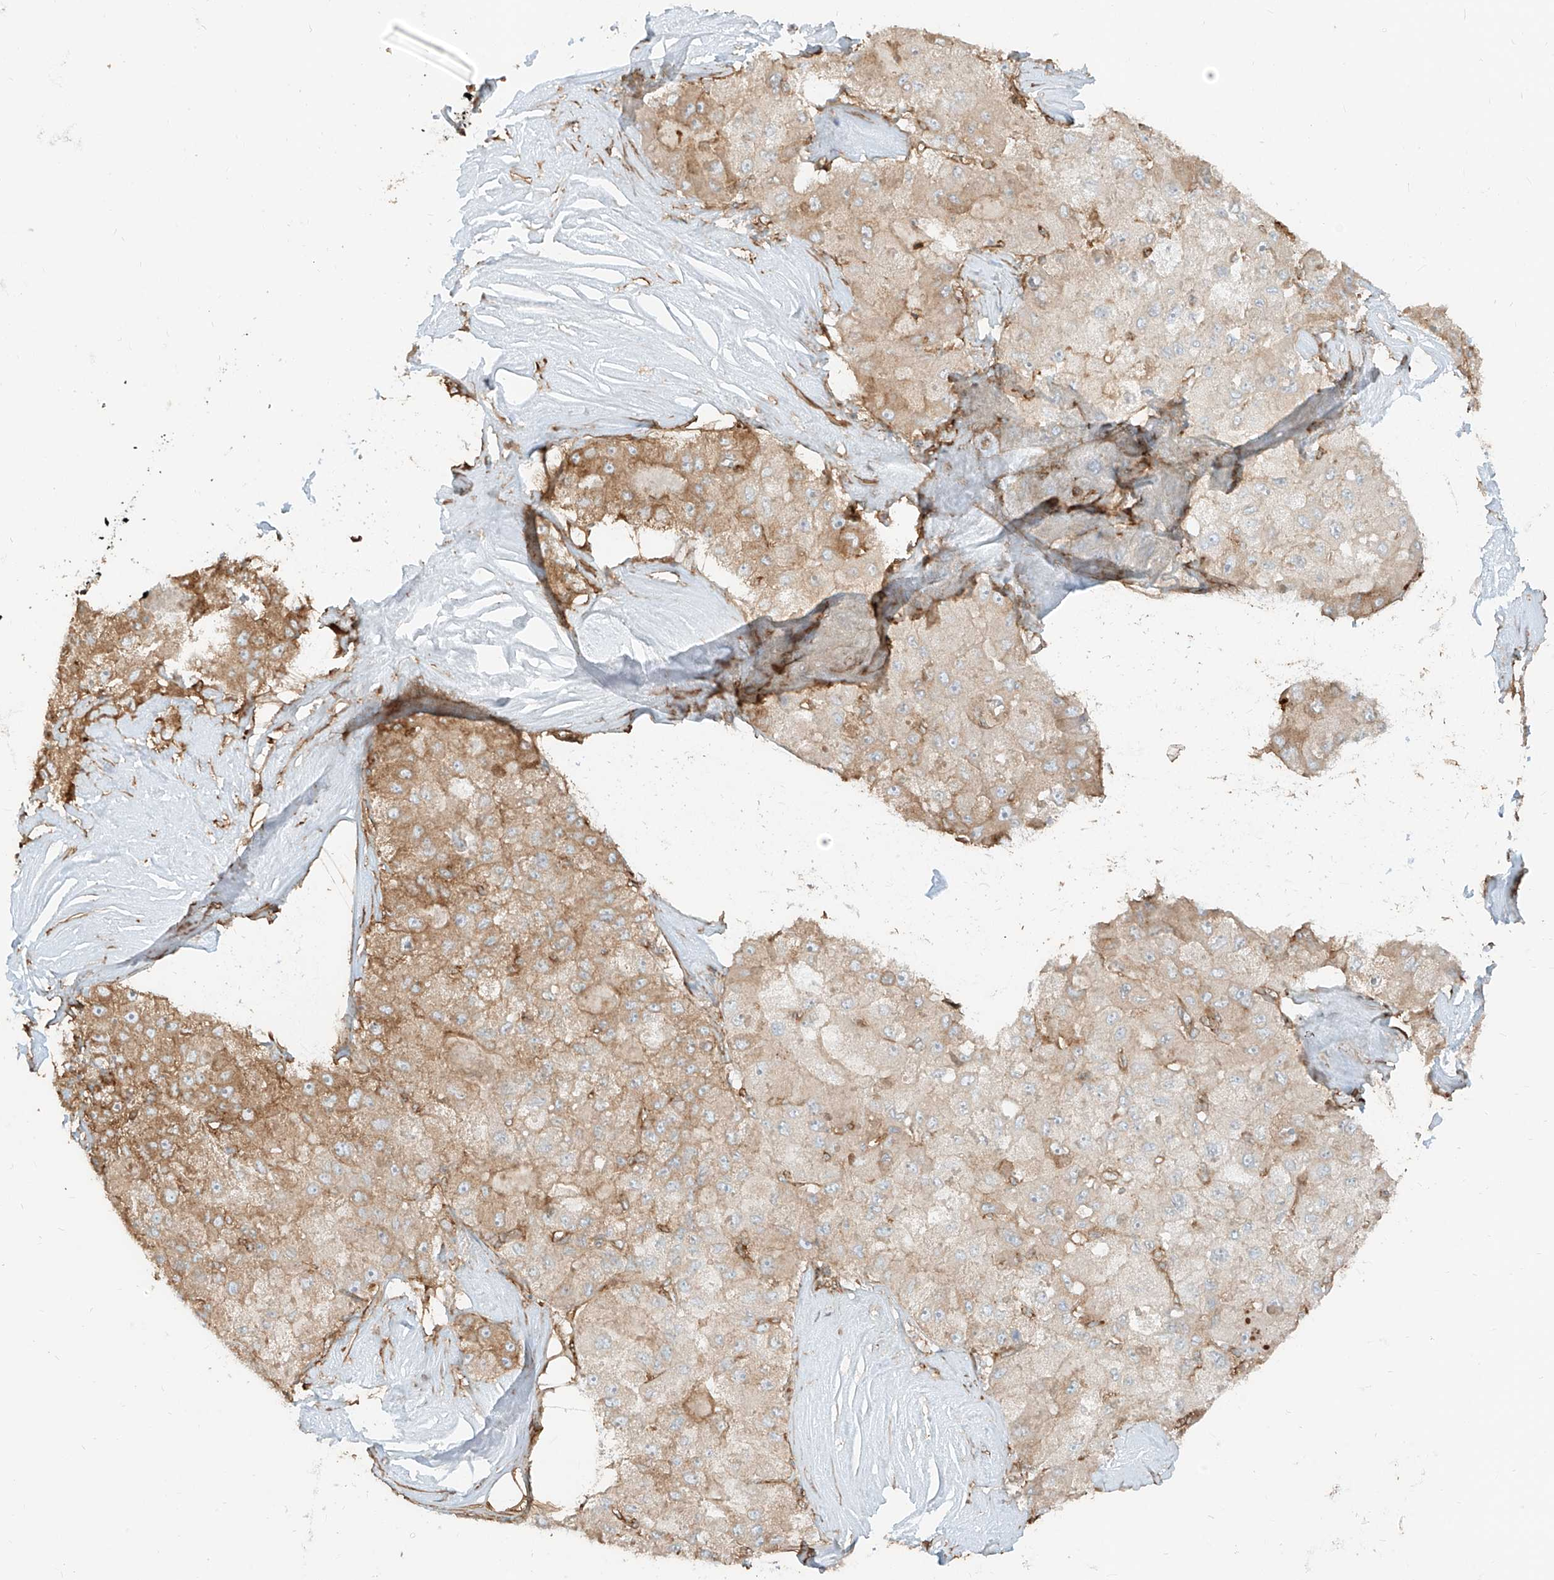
{"staining": {"intensity": "moderate", "quantity": "<25%", "location": "cytoplasmic/membranous"}, "tissue": "liver cancer", "cell_type": "Tumor cells", "image_type": "cancer", "snomed": [{"axis": "morphology", "description": "Carcinoma, Hepatocellular, NOS"}, {"axis": "topography", "description": "Liver"}], "caption": "IHC (DAB) staining of human liver cancer reveals moderate cytoplasmic/membranous protein staining in about <25% of tumor cells.", "gene": "CCDC115", "patient": {"sex": "male", "age": 80}}